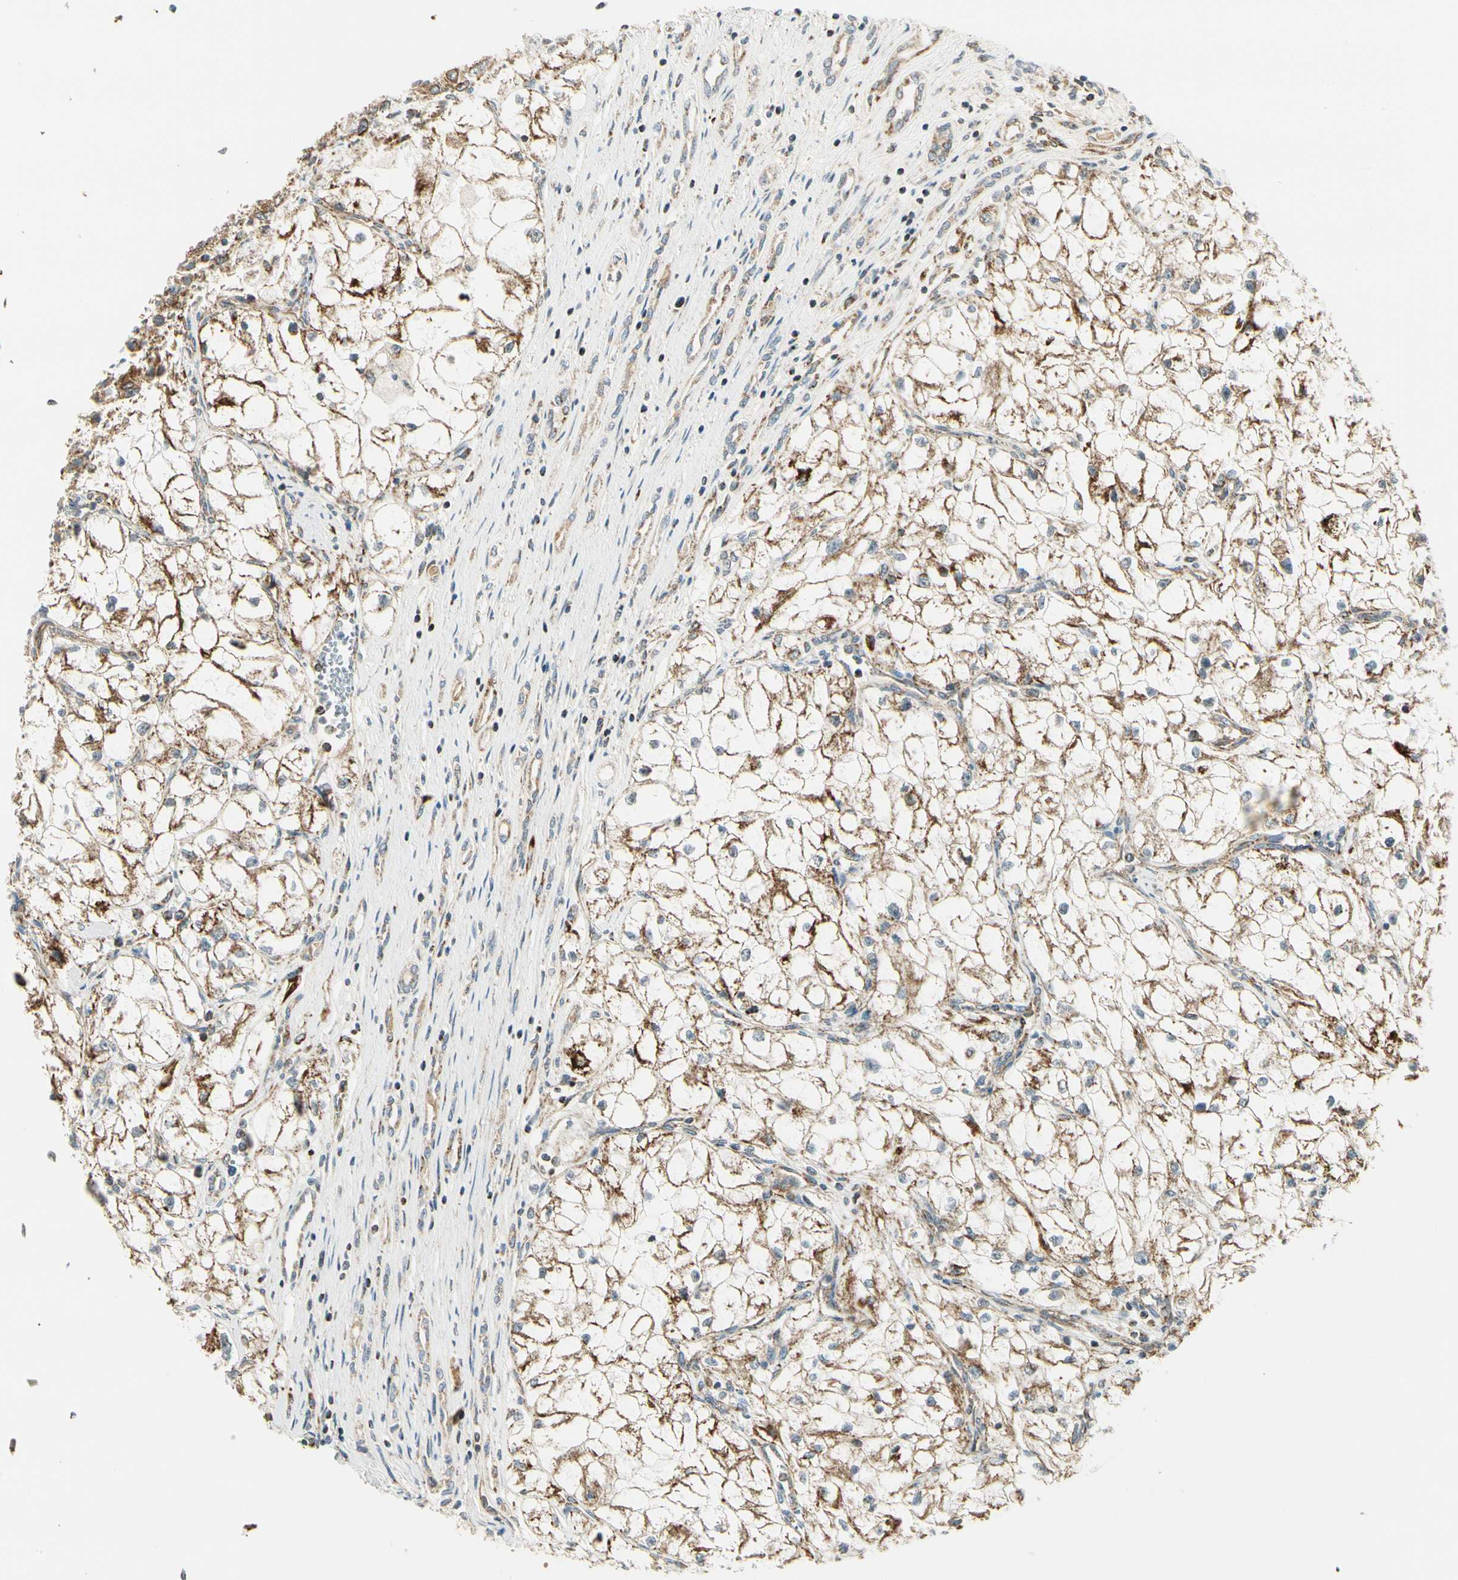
{"staining": {"intensity": "strong", "quantity": ">75%", "location": "cytoplasmic/membranous"}, "tissue": "renal cancer", "cell_type": "Tumor cells", "image_type": "cancer", "snomed": [{"axis": "morphology", "description": "Adenocarcinoma, NOS"}, {"axis": "topography", "description": "Kidney"}], "caption": "Immunohistochemical staining of renal adenocarcinoma shows strong cytoplasmic/membranous protein staining in about >75% of tumor cells. The staining was performed using DAB (3,3'-diaminobenzidine), with brown indicating positive protein expression. Nuclei are stained blue with hematoxylin.", "gene": "EPHB3", "patient": {"sex": "female", "age": 70}}